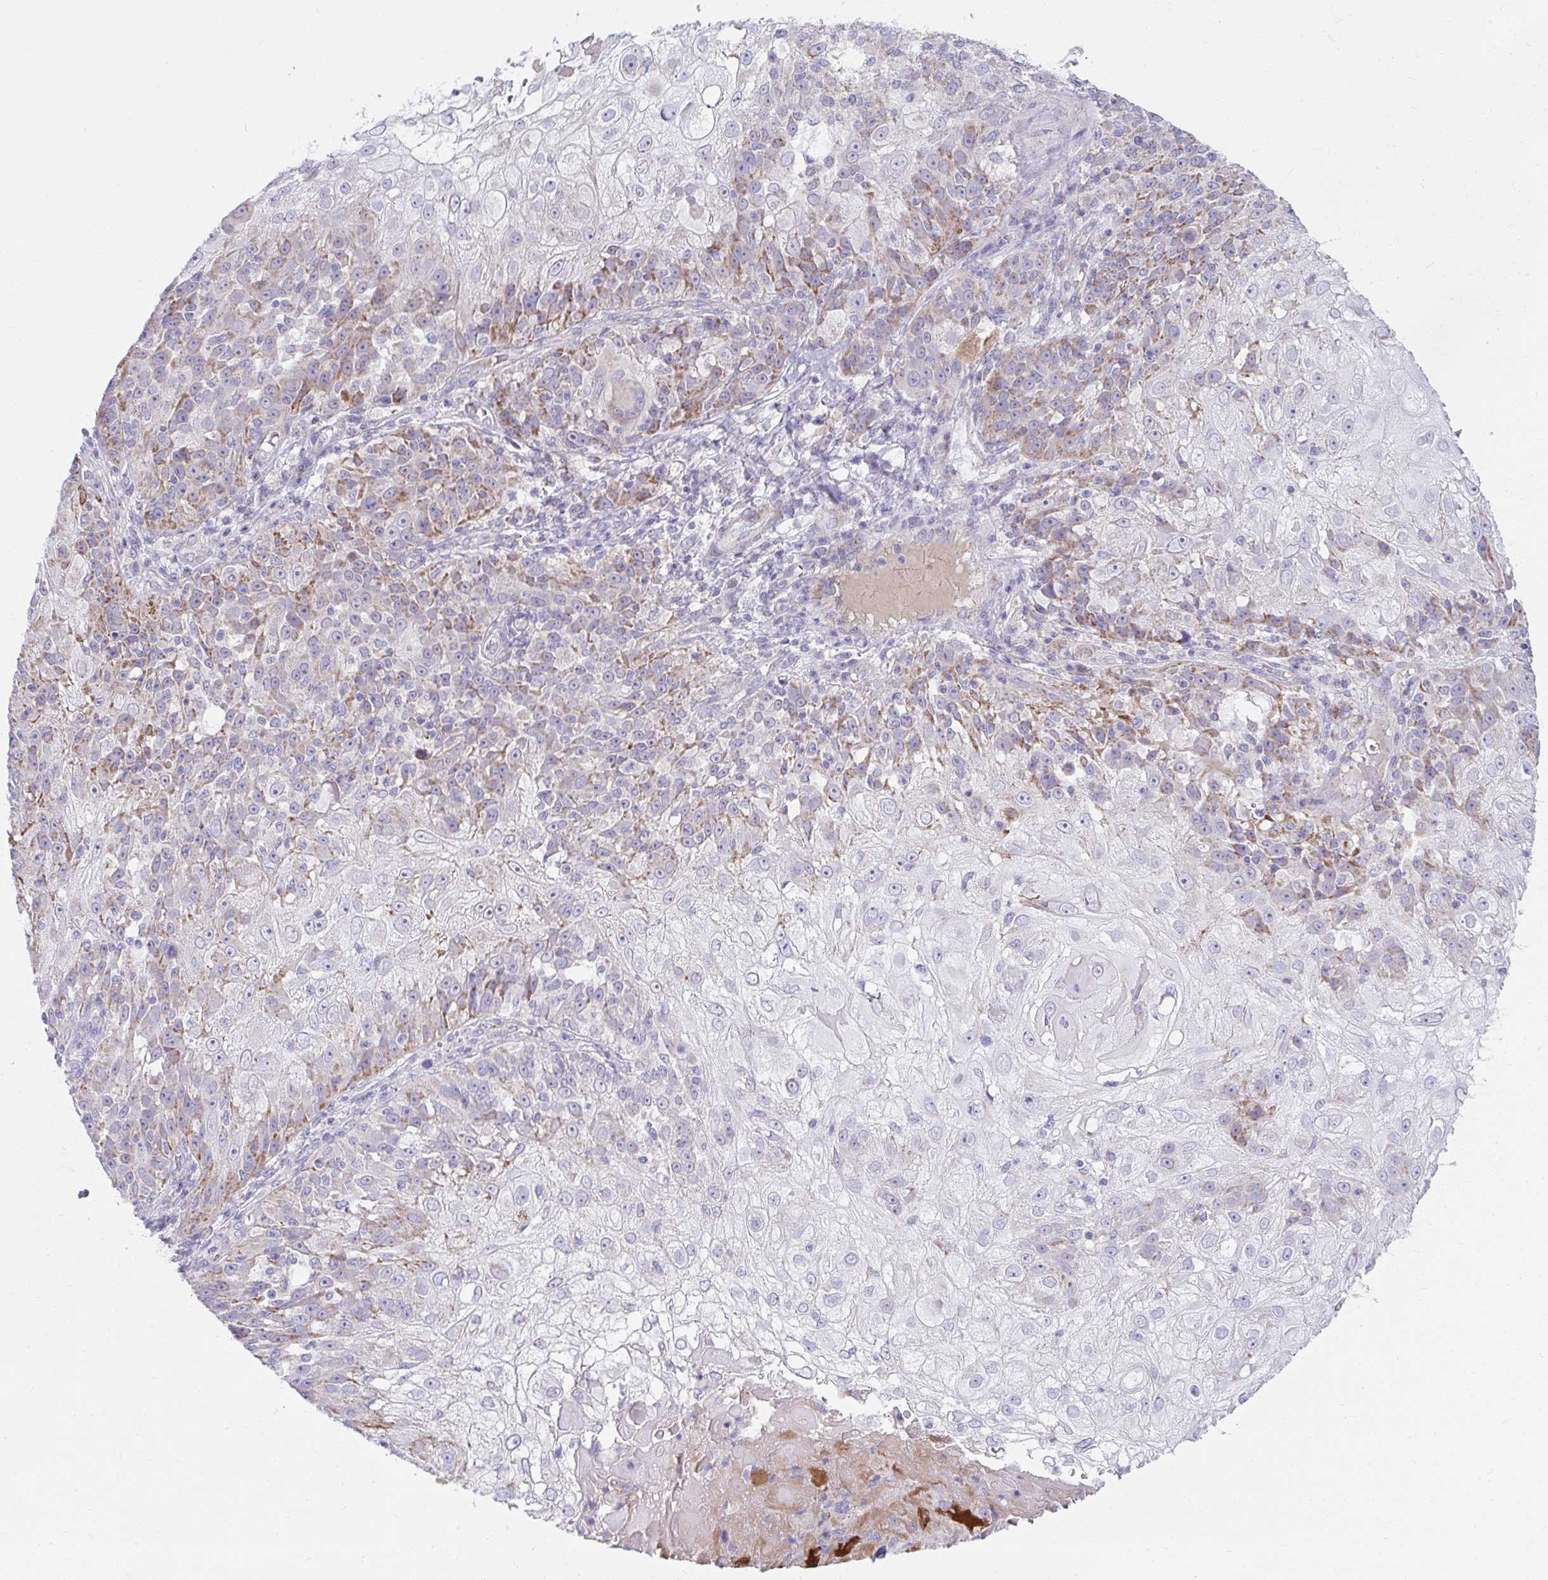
{"staining": {"intensity": "moderate", "quantity": "25%-75%", "location": "cytoplasmic/membranous"}, "tissue": "skin cancer", "cell_type": "Tumor cells", "image_type": "cancer", "snomed": [{"axis": "morphology", "description": "Normal tissue, NOS"}, {"axis": "morphology", "description": "Squamous cell carcinoma, NOS"}, {"axis": "topography", "description": "Skin"}], "caption": "Tumor cells display medium levels of moderate cytoplasmic/membranous positivity in approximately 25%-75% of cells in human skin squamous cell carcinoma. (DAB = brown stain, brightfield microscopy at high magnification).", "gene": "PRRG3", "patient": {"sex": "female", "age": 83}}